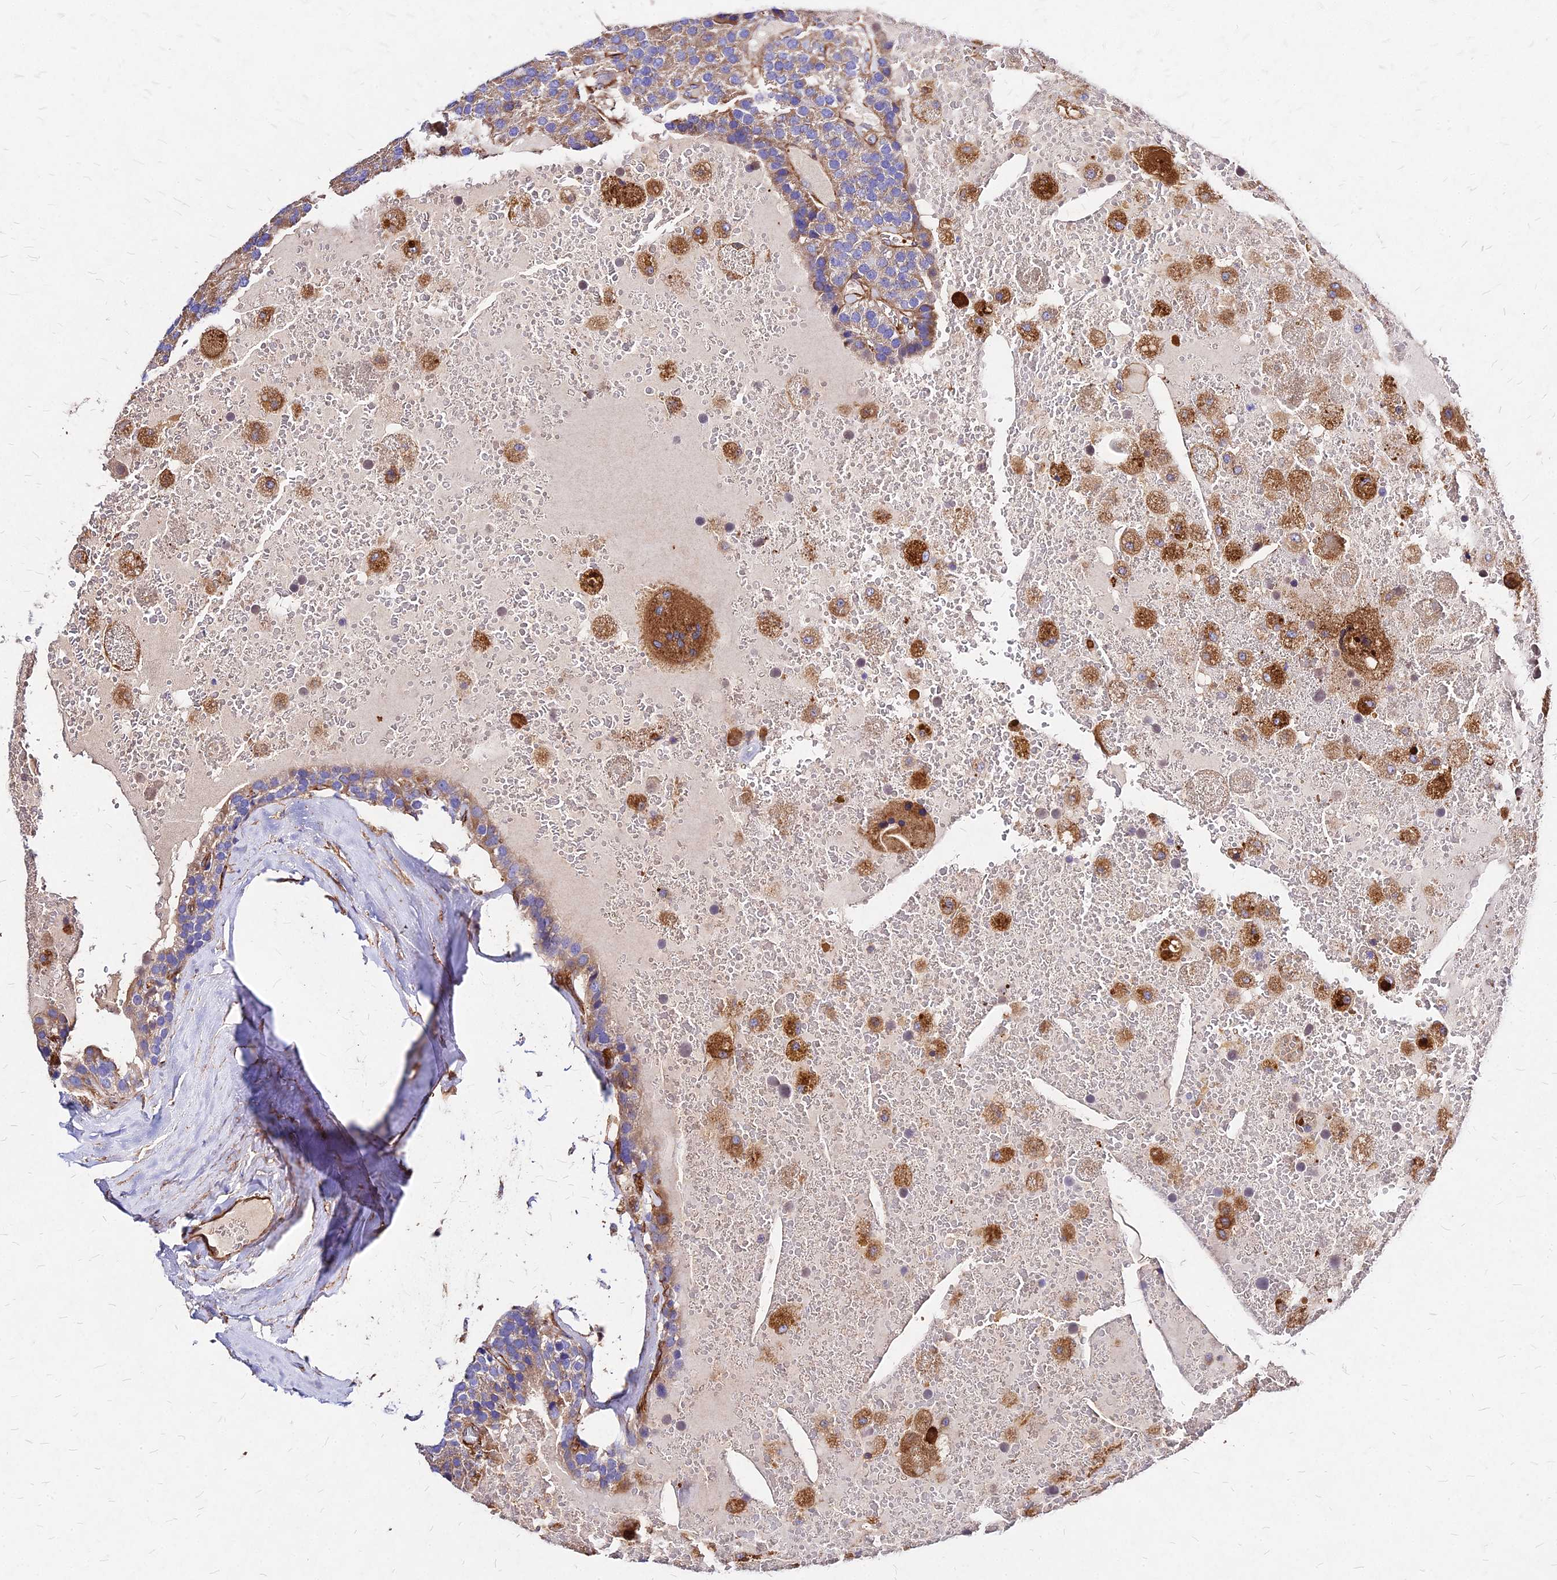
{"staining": {"intensity": "moderate", "quantity": "<25%", "location": "cytoplasmic/membranous"}, "tissue": "parathyroid gland", "cell_type": "Glandular cells", "image_type": "normal", "snomed": [{"axis": "morphology", "description": "Normal tissue, NOS"}, {"axis": "morphology", "description": "Adenoma, NOS"}, {"axis": "topography", "description": "Parathyroid gland"}], "caption": "Protein expression by IHC exhibits moderate cytoplasmic/membranous positivity in about <25% of glandular cells in unremarkable parathyroid gland. The staining was performed using DAB, with brown indicating positive protein expression. Nuclei are stained blue with hematoxylin.", "gene": "EFCC1", "patient": {"sex": "female", "age": 86}}